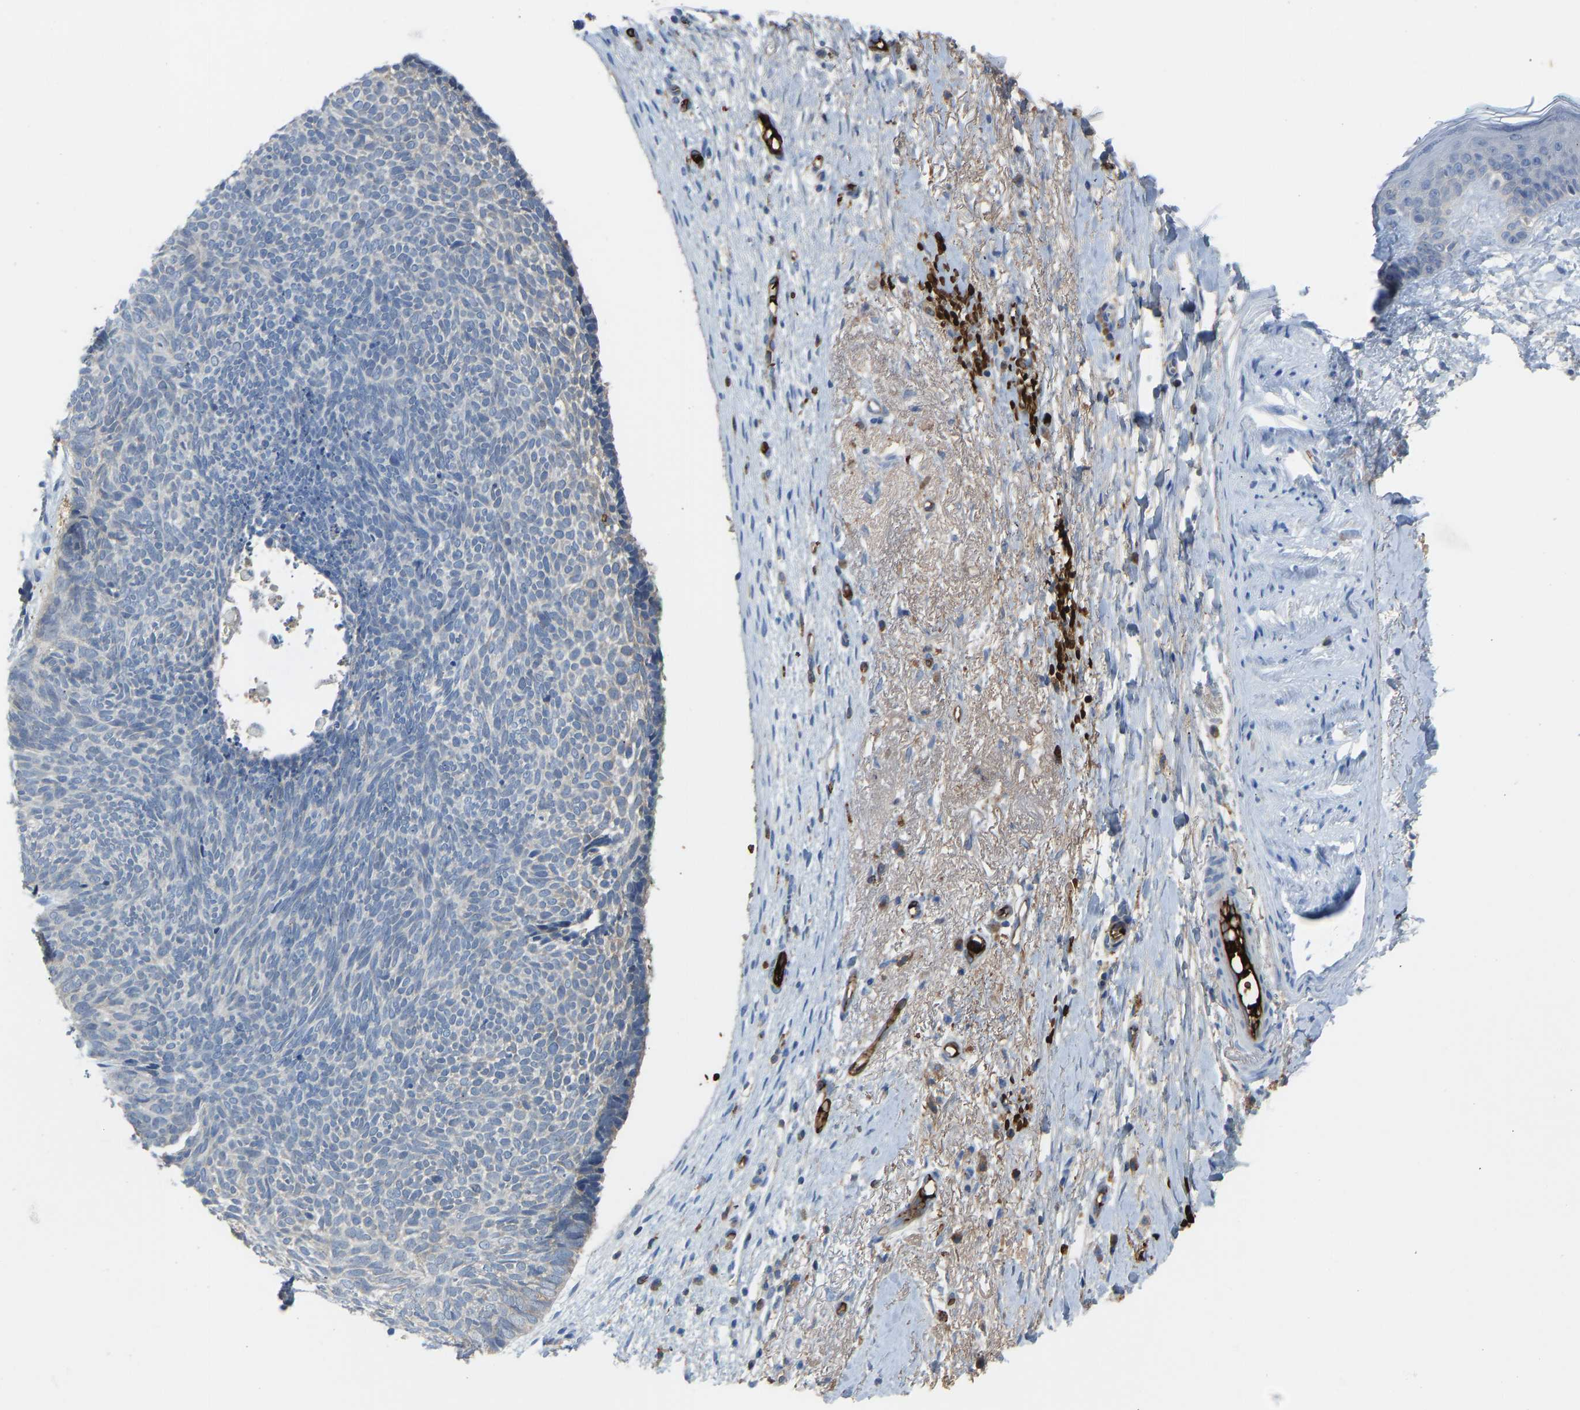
{"staining": {"intensity": "negative", "quantity": "none", "location": "none"}, "tissue": "skin cancer", "cell_type": "Tumor cells", "image_type": "cancer", "snomed": [{"axis": "morphology", "description": "Basal cell carcinoma"}, {"axis": "topography", "description": "Skin"}], "caption": "Immunohistochemistry (IHC) histopathology image of human skin basal cell carcinoma stained for a protein (brown), which shows no positivity in tumor cells.", "gene": "PIGS", "patient": {"sex": "female", "age": 84}}